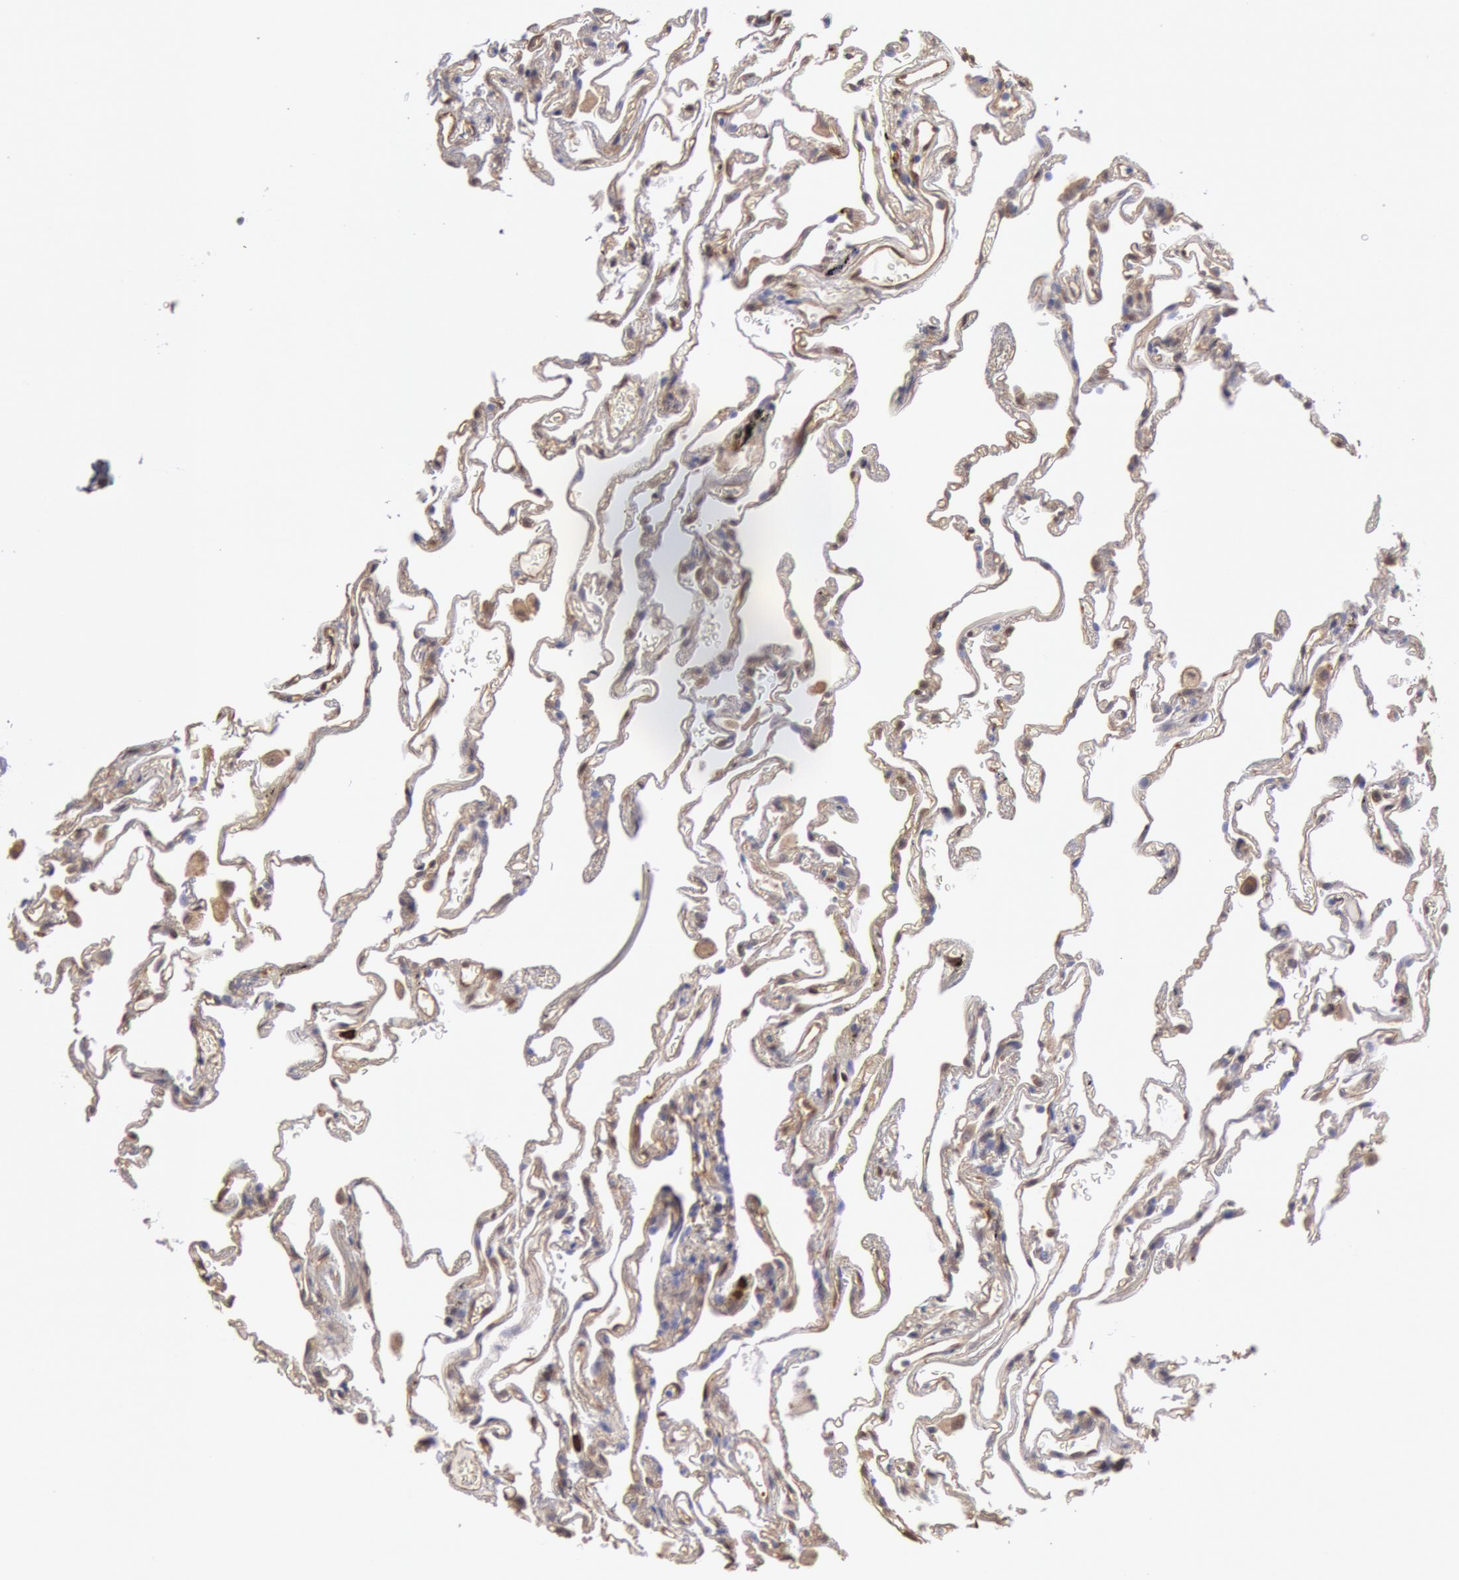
{"staining": {"intensity": "moderate", "quantity": "25%-75%", "location": "cytoplasmic/membranous"}, "tissue": "lung", "cell_type": "Alveolar cells", "image_type": "normal", "snomed": [{"axis": "morphology", "description": "Normal tissue, NOS"}, {"axis": "morphology", "description": "Inflammation, NOS"}, {"axis": "topography", "description": "Lung"}], "caption": "This photomicrograph displays immunohistochemistry staining of normal lung, with medium moderate cytoplasmic/membranous positivity in approximately 25%-75% of alveolar cells.", "gene": "CCDC50", "patient": {"sex": "male", "age": 69}}